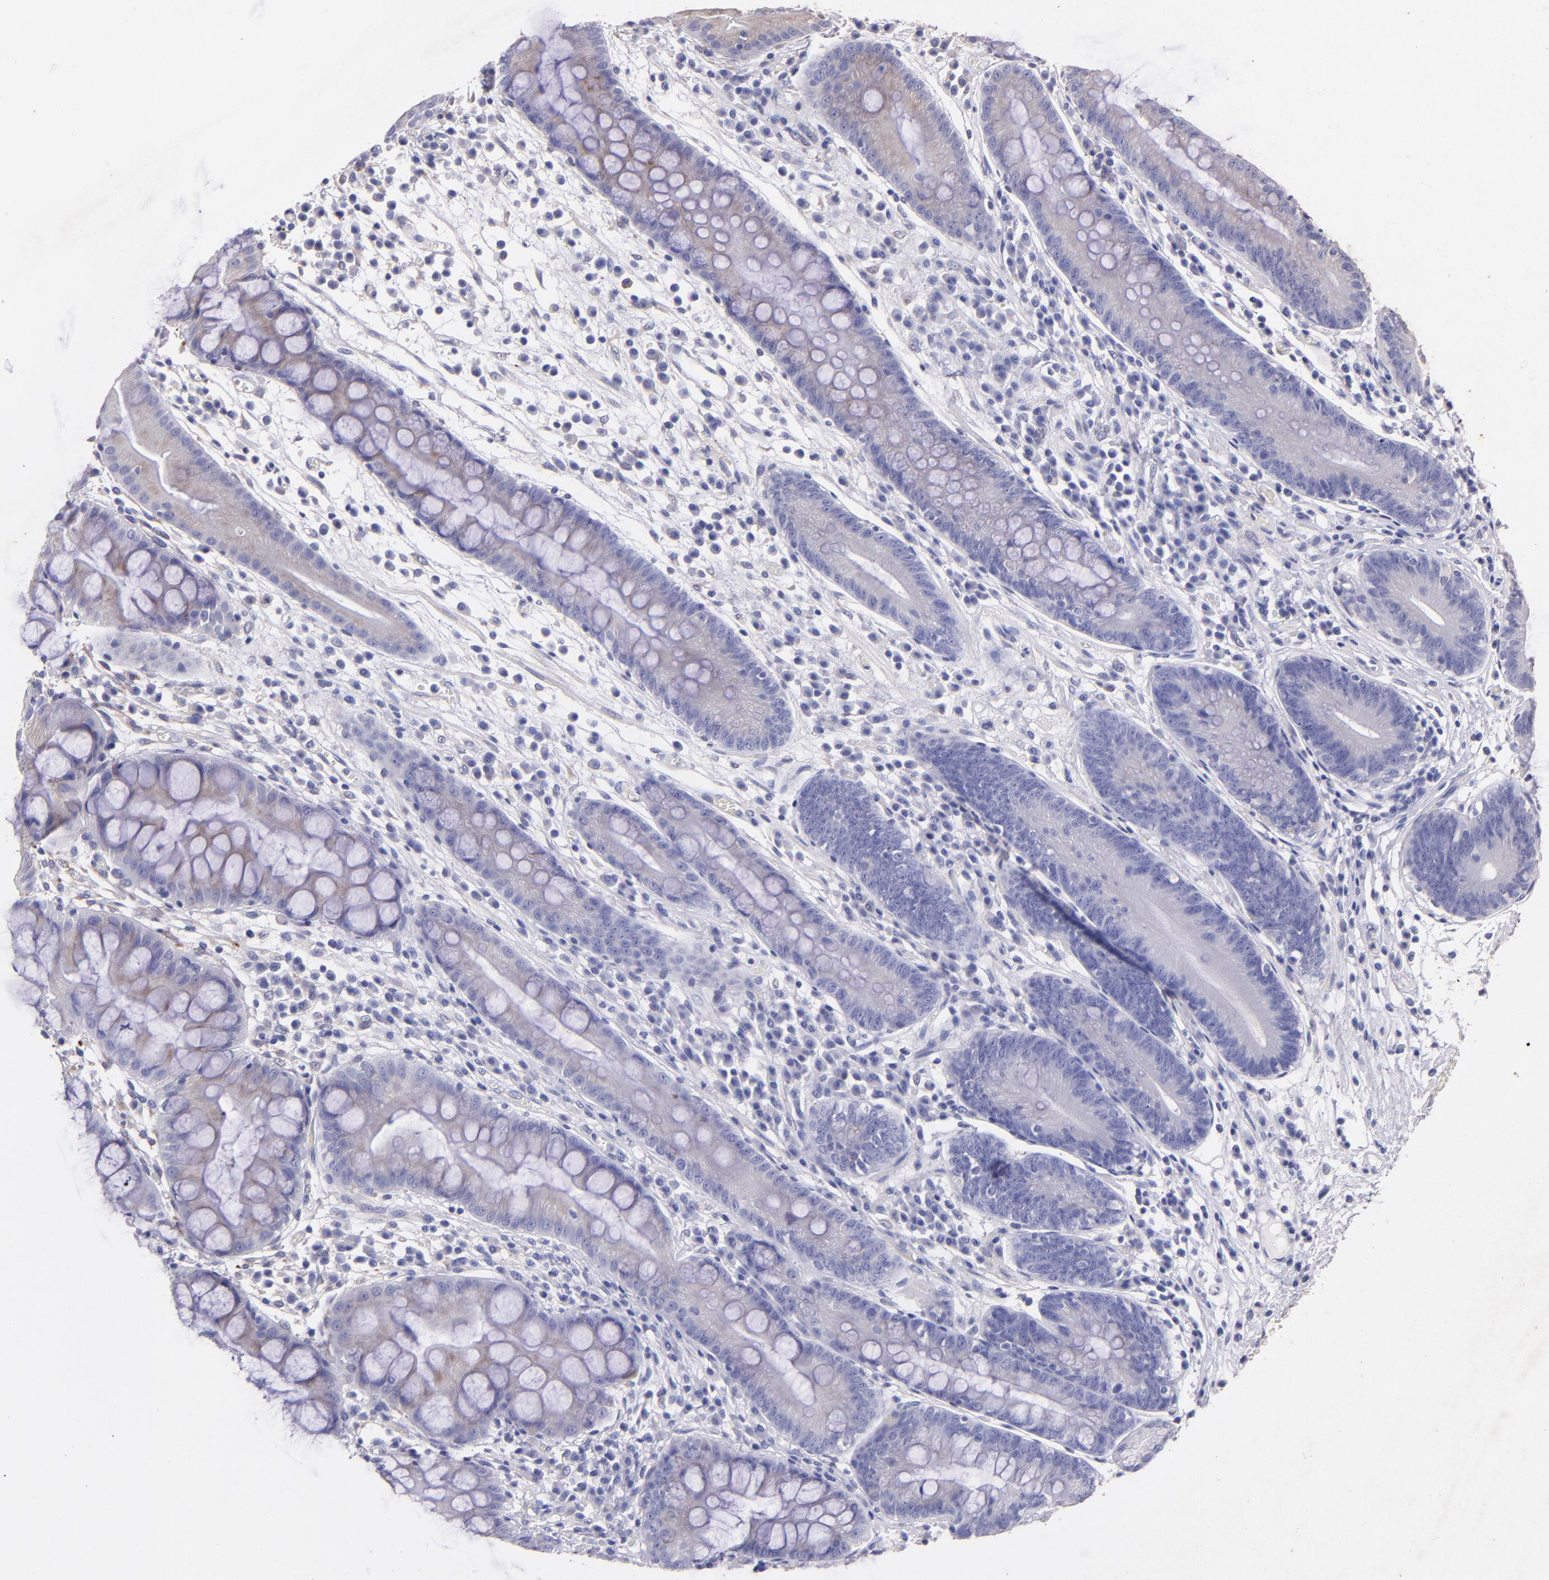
{"staining": {"intensity": "weak", "quantity": "25%-75%", "location": "cytoplasmic/membranous"}, "tissue": "stomach", "cell_type": "Glandular cells", "image_type": "normal", "snomed": [{"axis": "morphology", "description": "Normal tissue, NOS"}, {"axis": "morphology", "description": "Inflammation, NOS"}, {"axis": "topography", "description": "Stomach, lower"}], "caption": "Immunohistochemical staining of normal human stomach reveals weak cytoplasmic/membranous protein expression in about 25%-75% of glandular cells. The staining was performed using DAB (3,3'-diaminobenzidine) to visualize the protein expression in brown, while the nuclei were stained in blue with hematoxylin (Magnification: 20x).", "gene": "RET", "patient": {"sex": "male", "age": 59}}